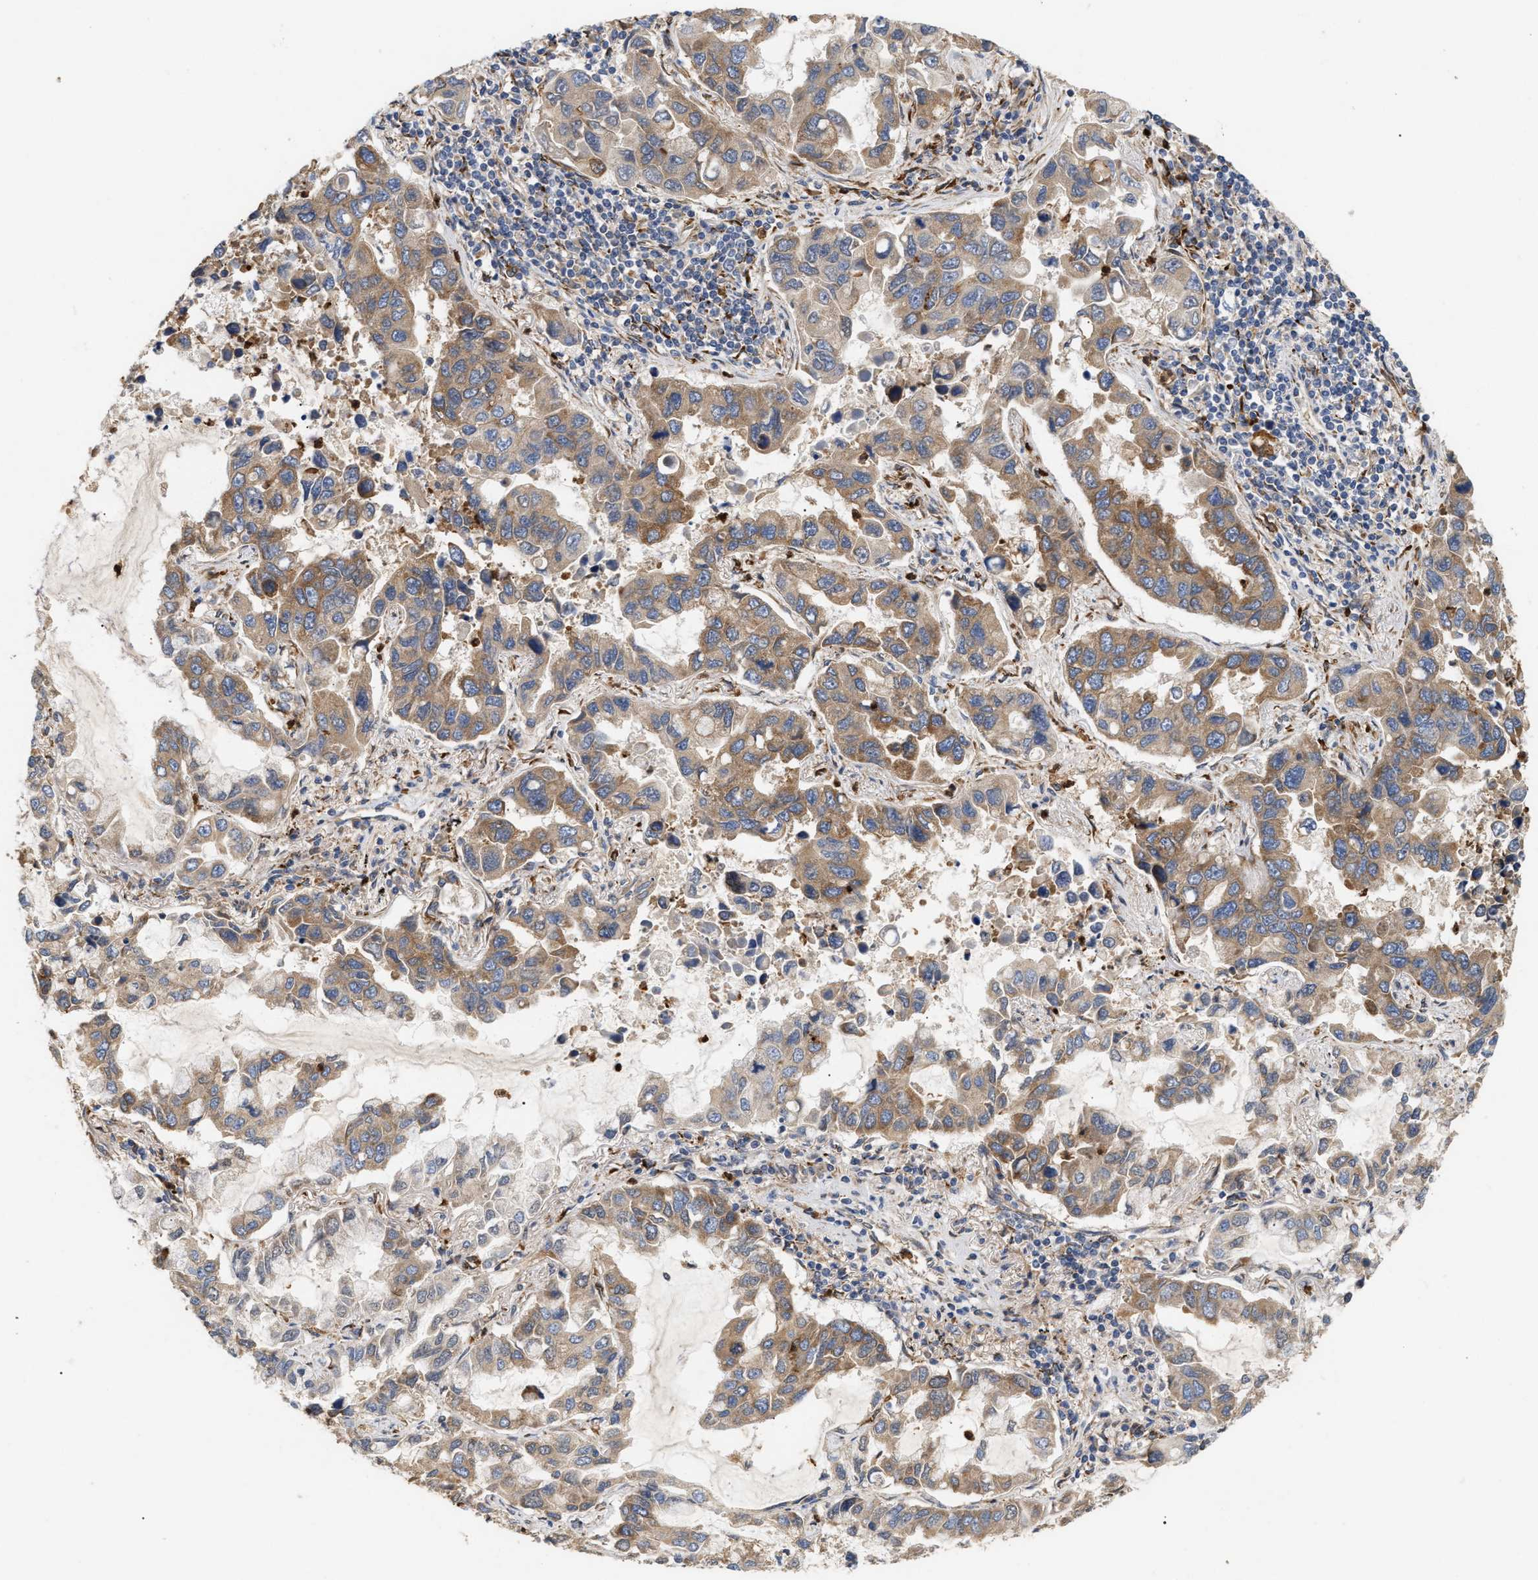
{"staining": {"intensity": "moderate", "quantity": "25%-75%", "location": "cytoplasmic/membranous"}, "tissue": "lung cancer", "cell_type": "Tumor cells", "image_type": "cancer", "snomed": [{"axis": "morphology", "description": "Adenocarcinoma, NOS"}, {"axis": "topography", "description": "Lung"}], "caption": "Immunohistochemistry histopathology image of human adenocarcinoma (lung) stained for a protein (brown), which reveals medium levels of moderate cytoplasmic/membranous positivity in about 25%-75% of tumor cells.", "gene": "PLCD1", "patient": {"sex": "male", "age": 64}}